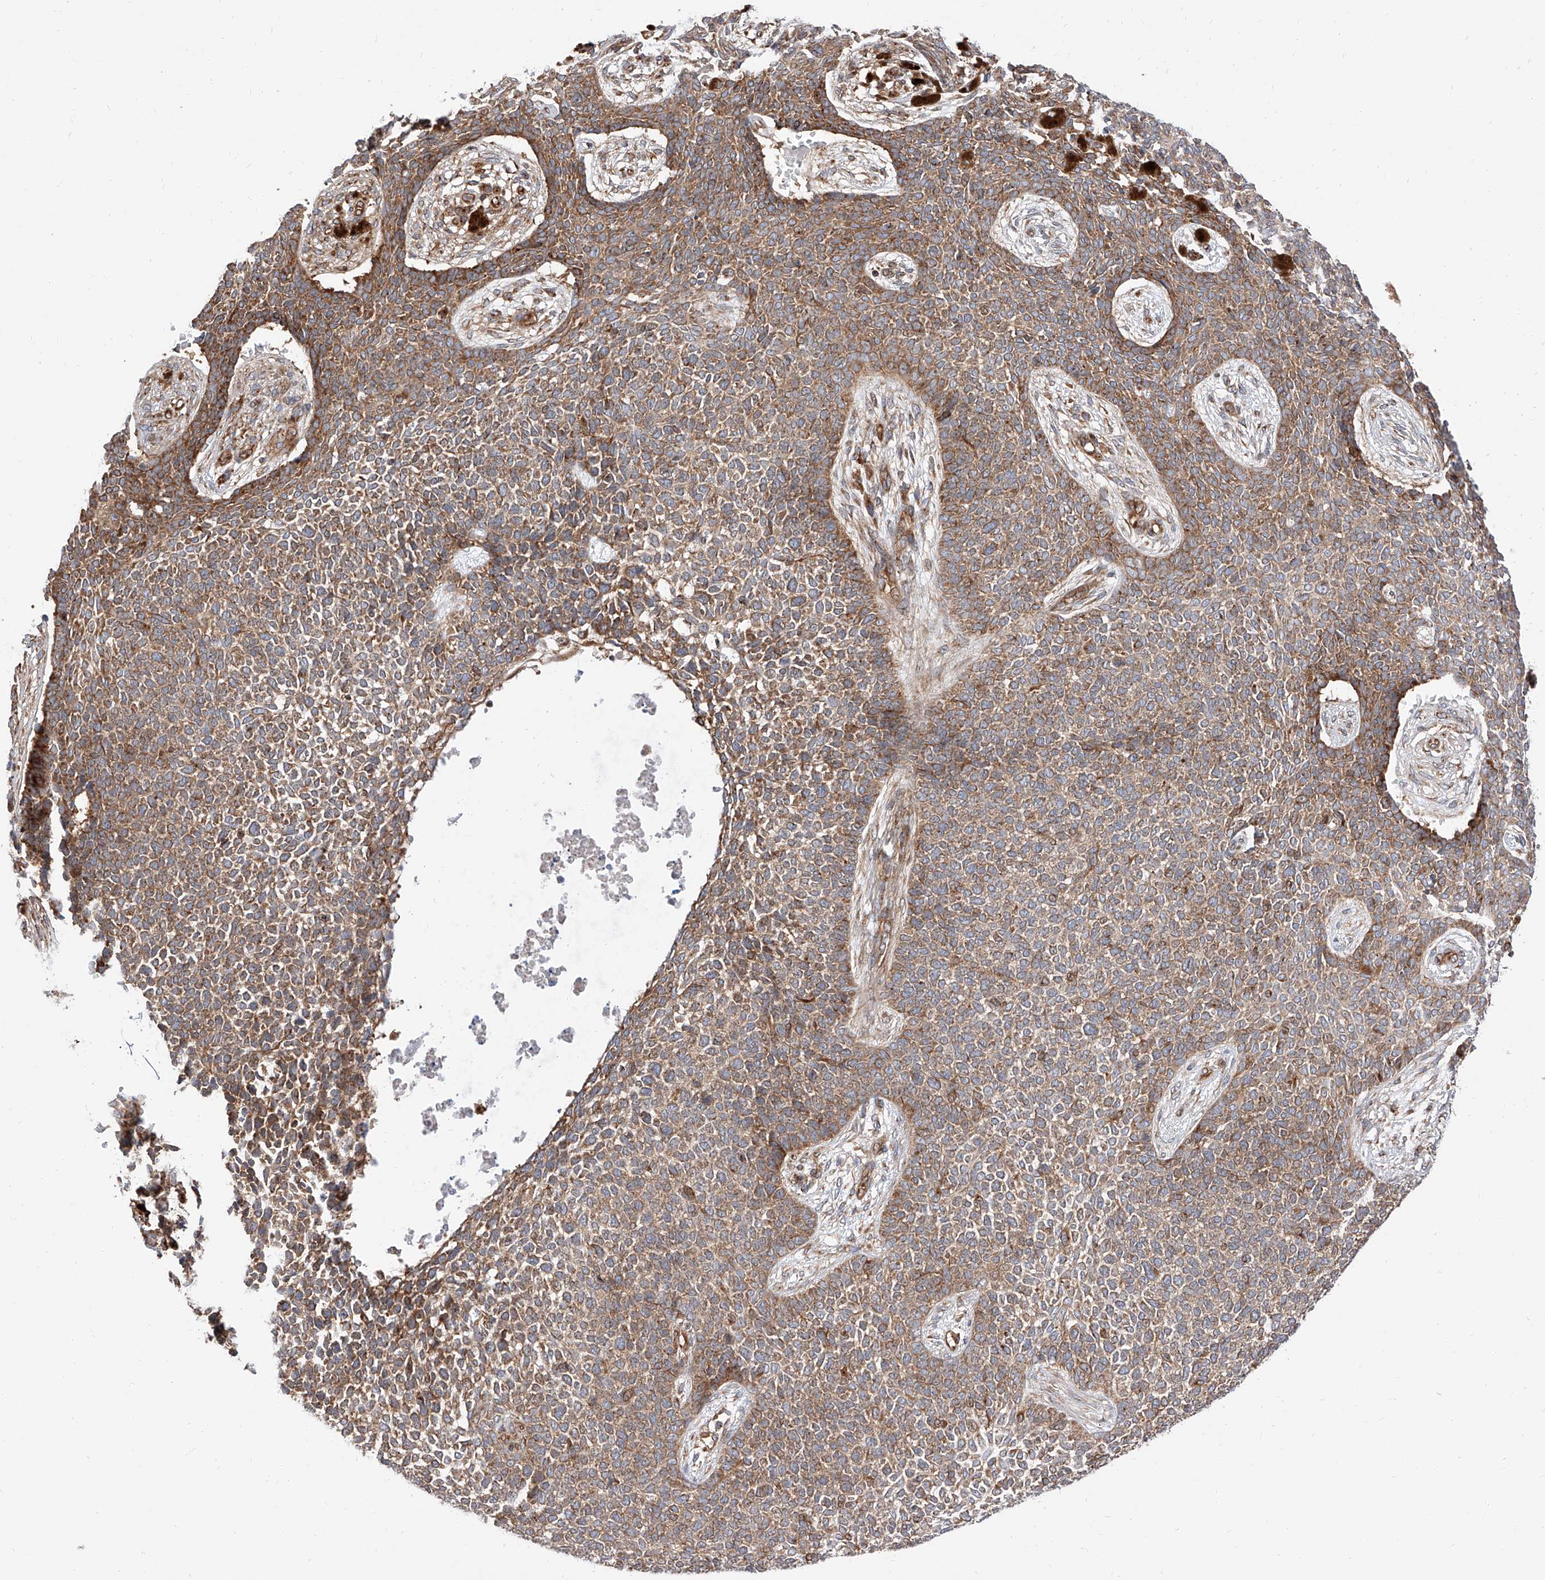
{"staining": {"intensity": "moderate", "quantity": ">75%", "location": "cytoplasmic/membranous"}, "tissue": "skin cancer", "cell_type": "Tumor cells", "image_type": "cancer", "snomed": [{"axis": "morphology", "description": "Basal cell carcinoma"}, {"axis": "topography", "description": "Skin"}], "caption": "Moderate cytoplasmic/membranous protein expression is seen in approximately >75% of tumor cells in skin basal cell carcinoma. (brown staining indicates protein expression, while blue staining denotes nuclei).", "gene": "ISCA2", "patient": {"sex": "female", "age": 84}}